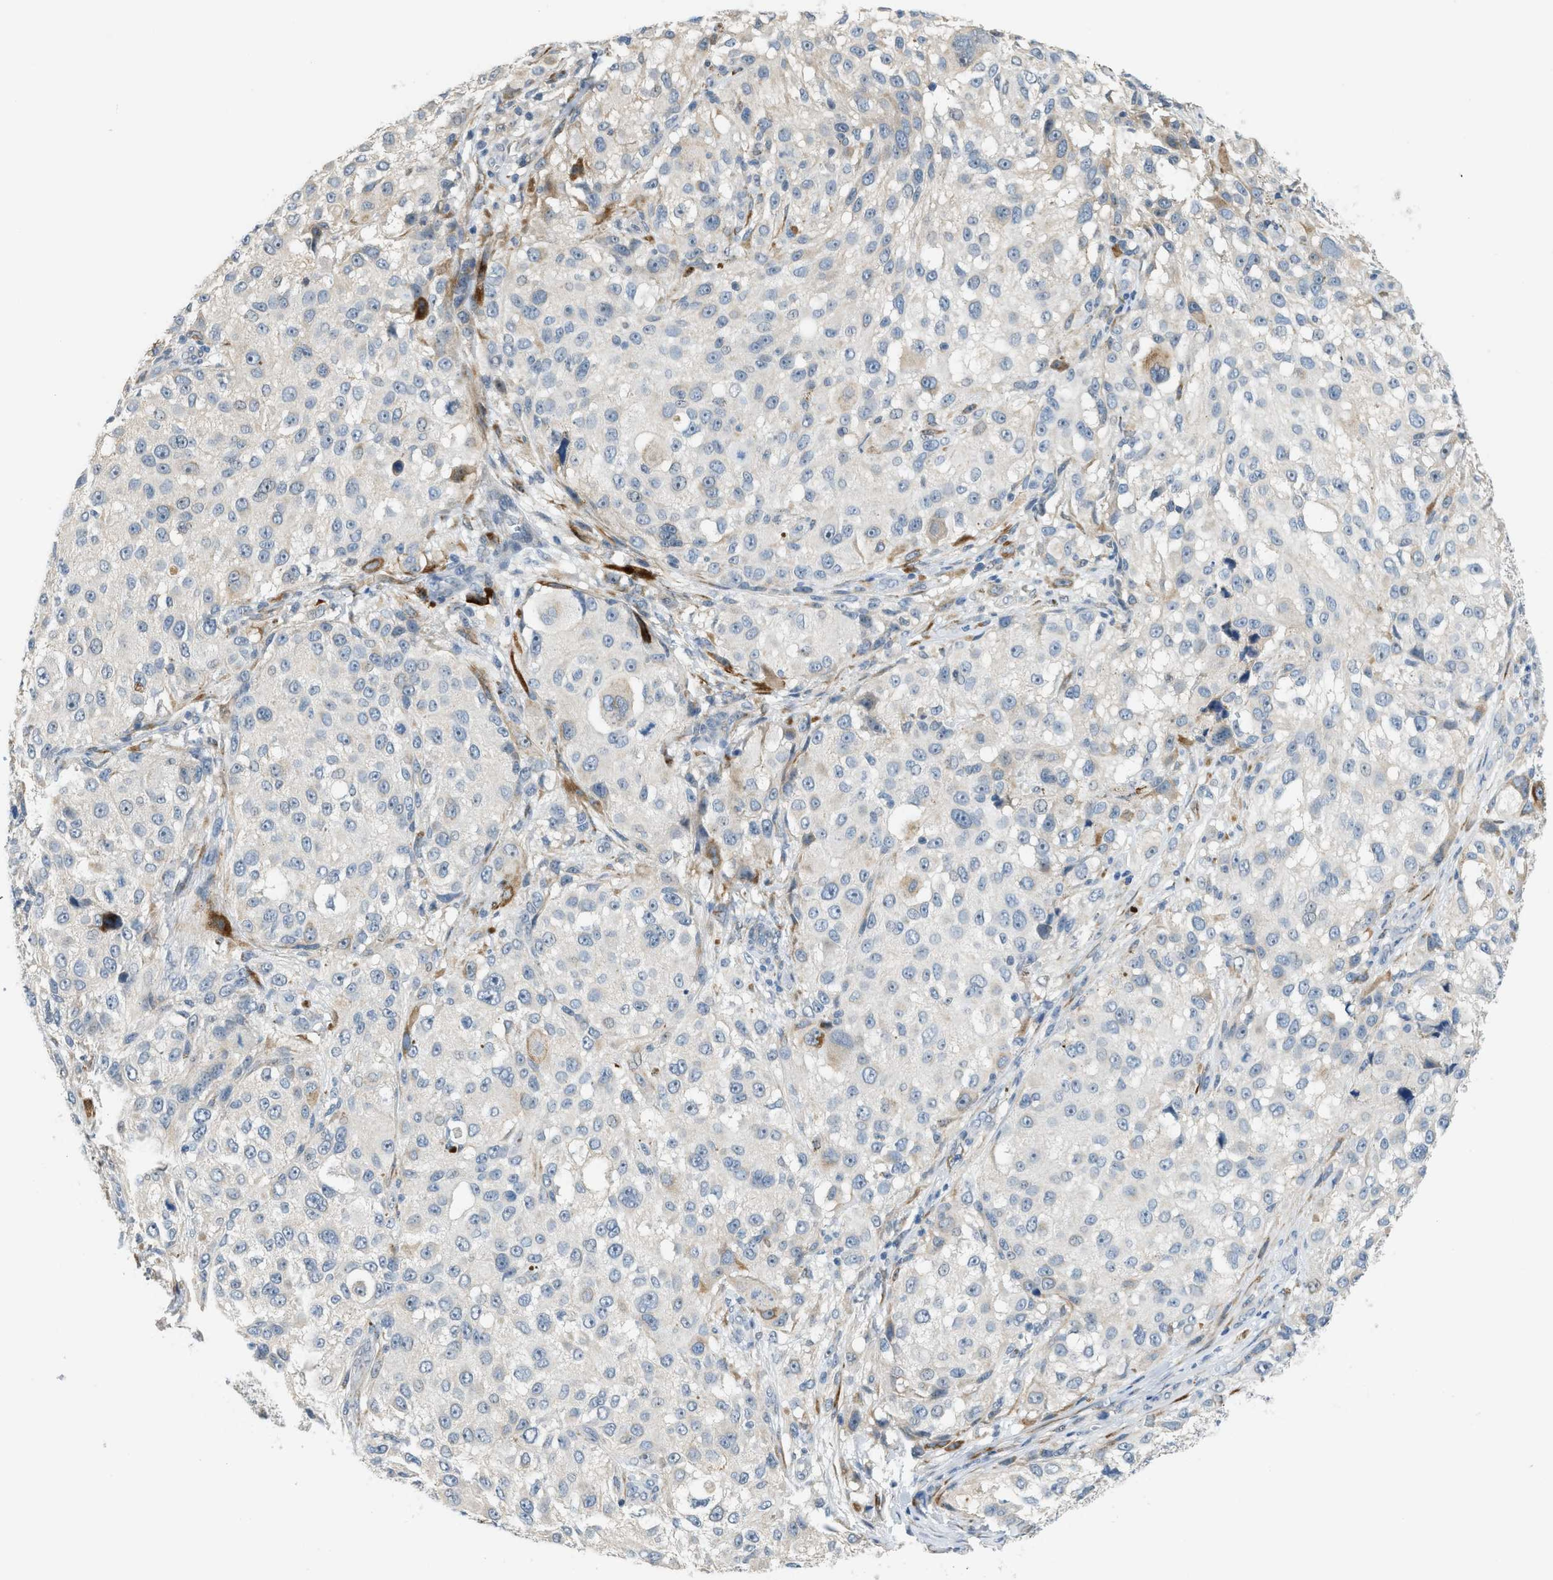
{"staining": {"intensity": "negative", "quantity": "none", "location": "none"}, "tissue": "melanoma", "cell_type": "Tumor cells", "image_type": "cancer", "snomed": [{"axis": "morphology", "description": "Necrosis, NOS"}, {"axis": "morphology", "description": "Malignant melanoma, NOS"}, {"axis": "topography", "description": "Skin"}], "caption": "A photomicrograph of malignant melanoma stained for a protein exhibits no brown staining in tumor cells.", "gene": "TMEM154", "patient": {"sex": "female", "age": 87}}